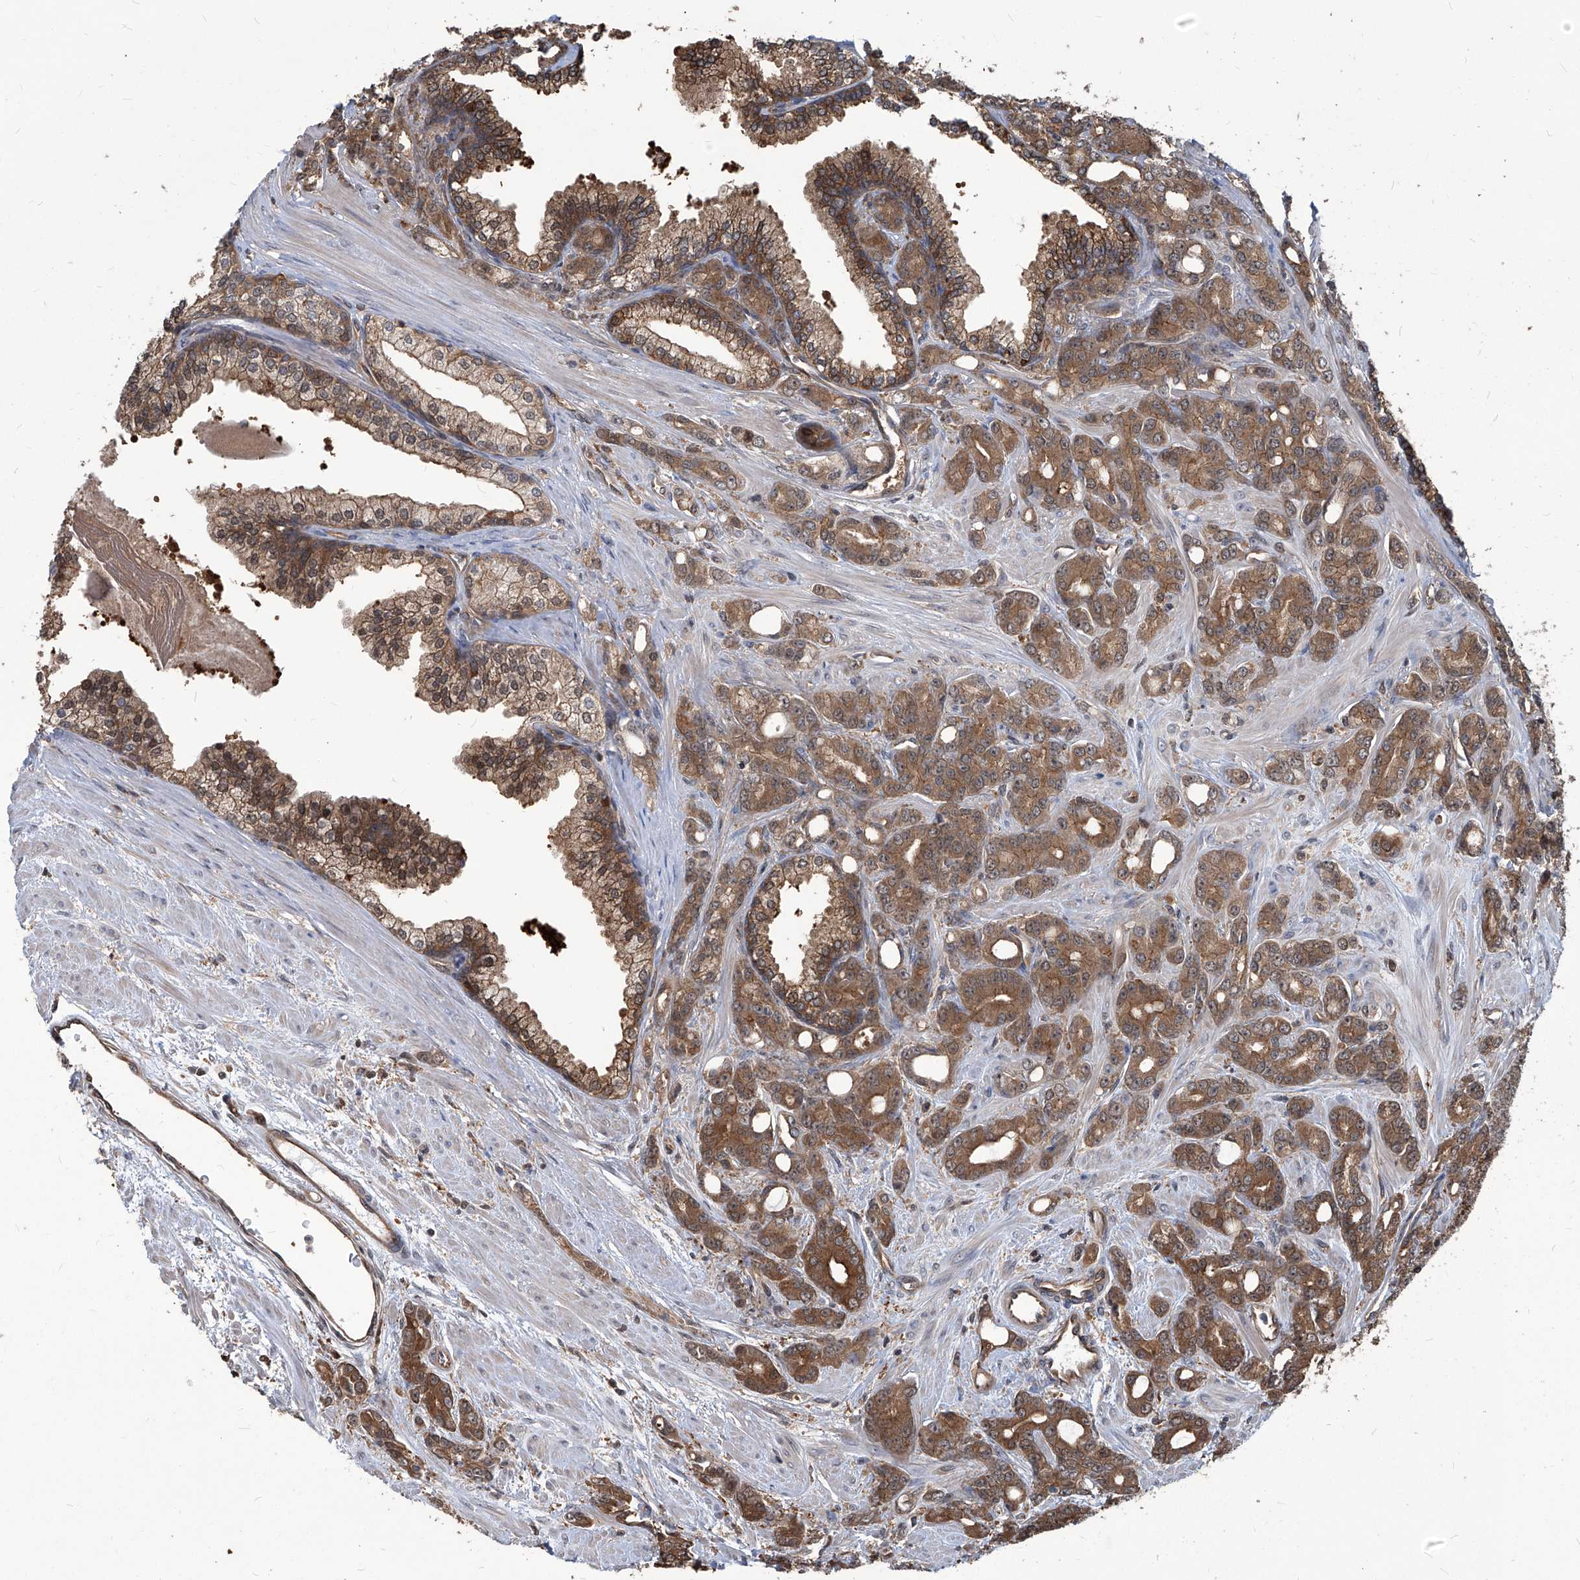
{"staining": {"intensity": "moderate", "quantity": ">75%", "location": "cytoplasmic/membranous"}, "tissue": "prostate cancer", "cell_type": "Tumor cells", "image_type": "cancer", "snomed": [{"axis": "morphology", "description": "Adenocarcinoma, High grade"}, {"axis": "topography", "description": "Prostate"}], "caption": "Protein staining by immunohistochemistry exhibits moderate cytoplasmic/membranous expression in approximately >75% of tumor cells in prostate high-grade adenocarcinoma. (DAB IHC, brown staining for protein, blue staining for nuclei).", "gene": "PSMB1", "patient": {"sex": "male", "age": 62}}